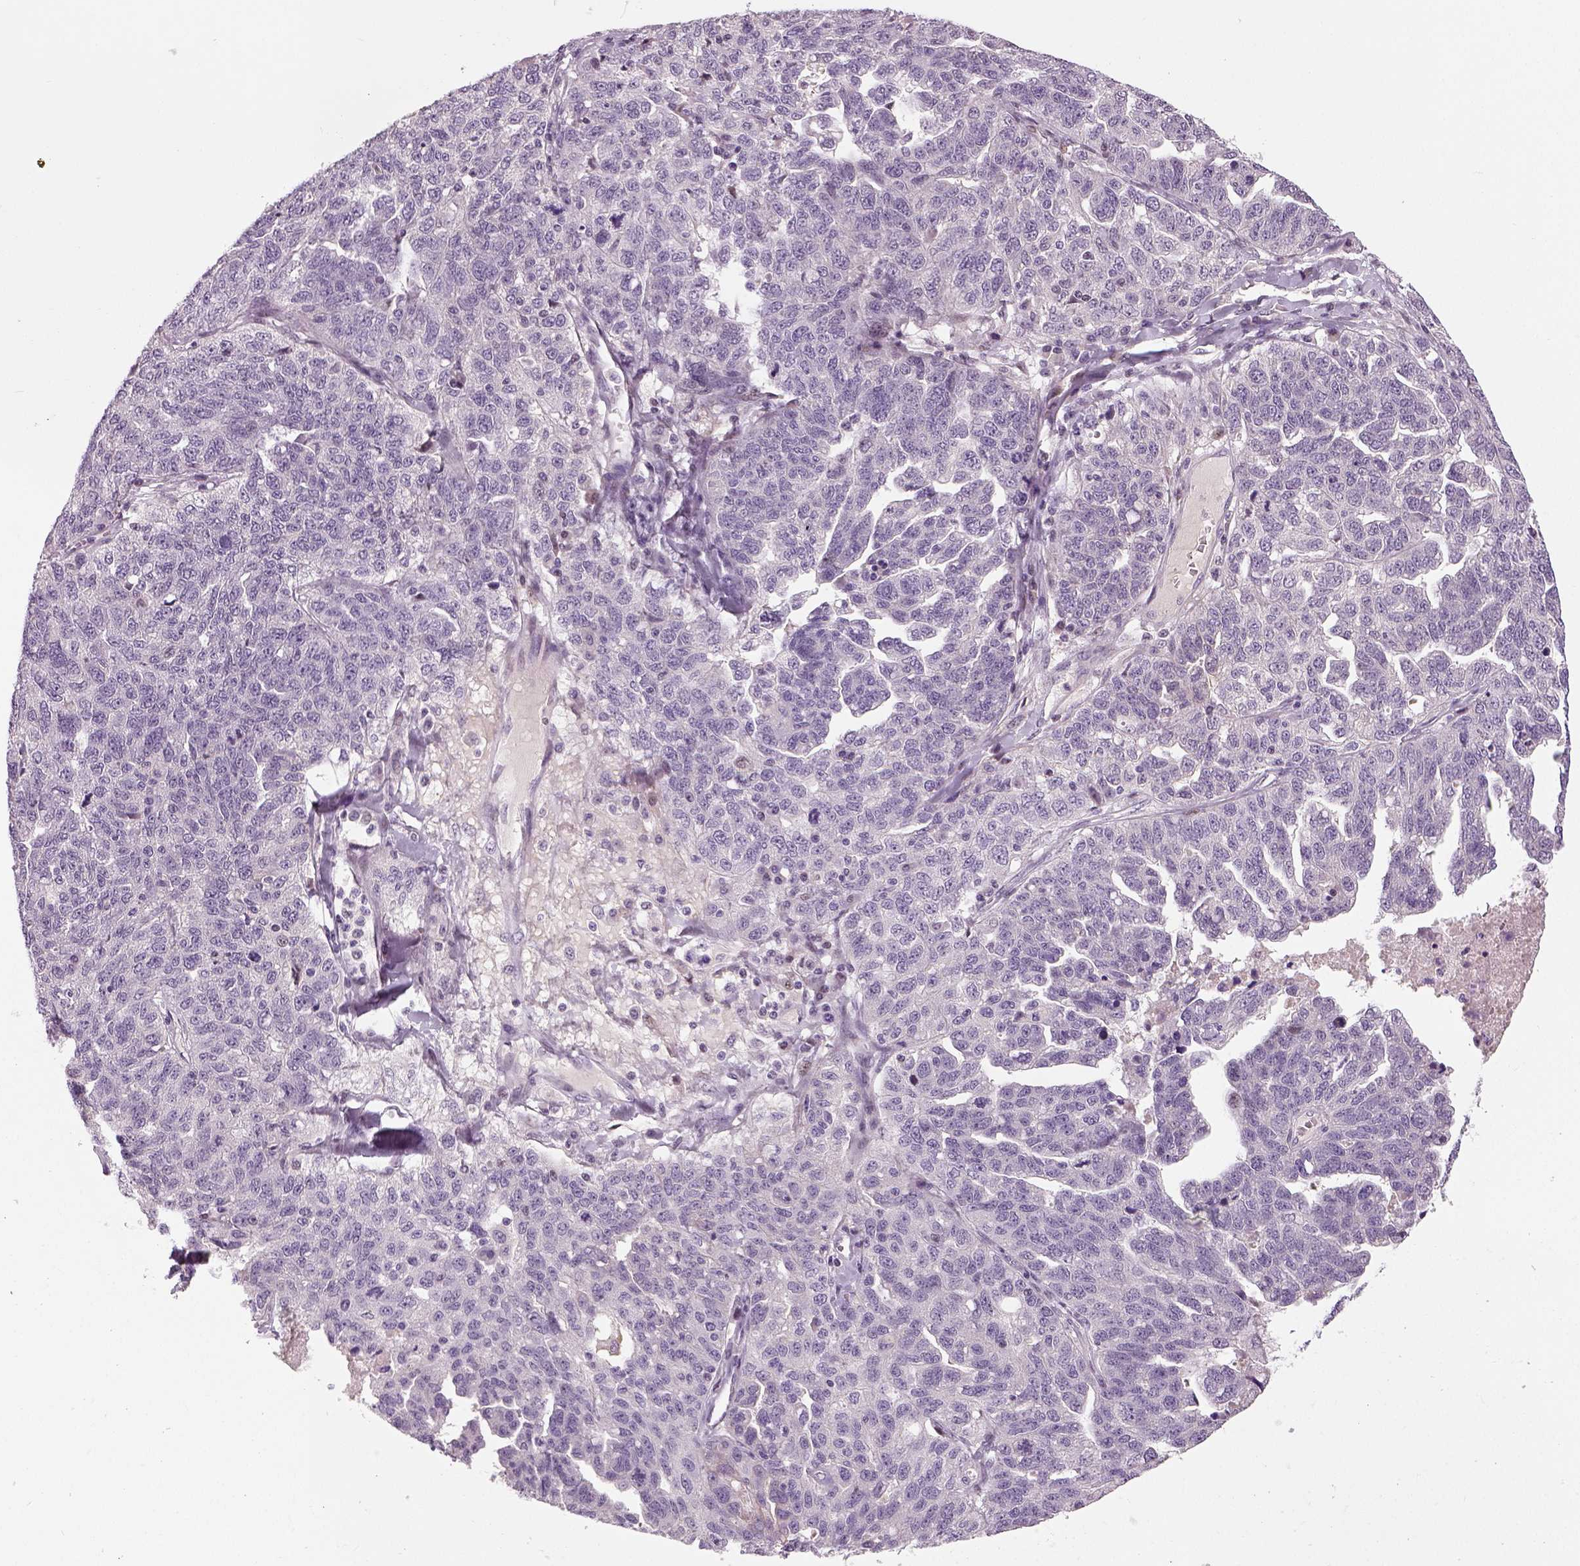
{"staining": {"intensity": "negative", "quantity": "none", "location": "none"}, "tissue": "ovarian cancer", "cell_type": "Tumor cells", "image_type": "cancer", "snomed": [{"axis": "morphology", "description": "Cystadenocarcinoma, serous, NOS"}, {"axis": "topography", "description": "Ovary"}], "caption": "Tumor cells are negative for brown protein staining in ovarian cancer.", "gene": "NECAB1", "patient": {"sex": "female", "age": 71}}